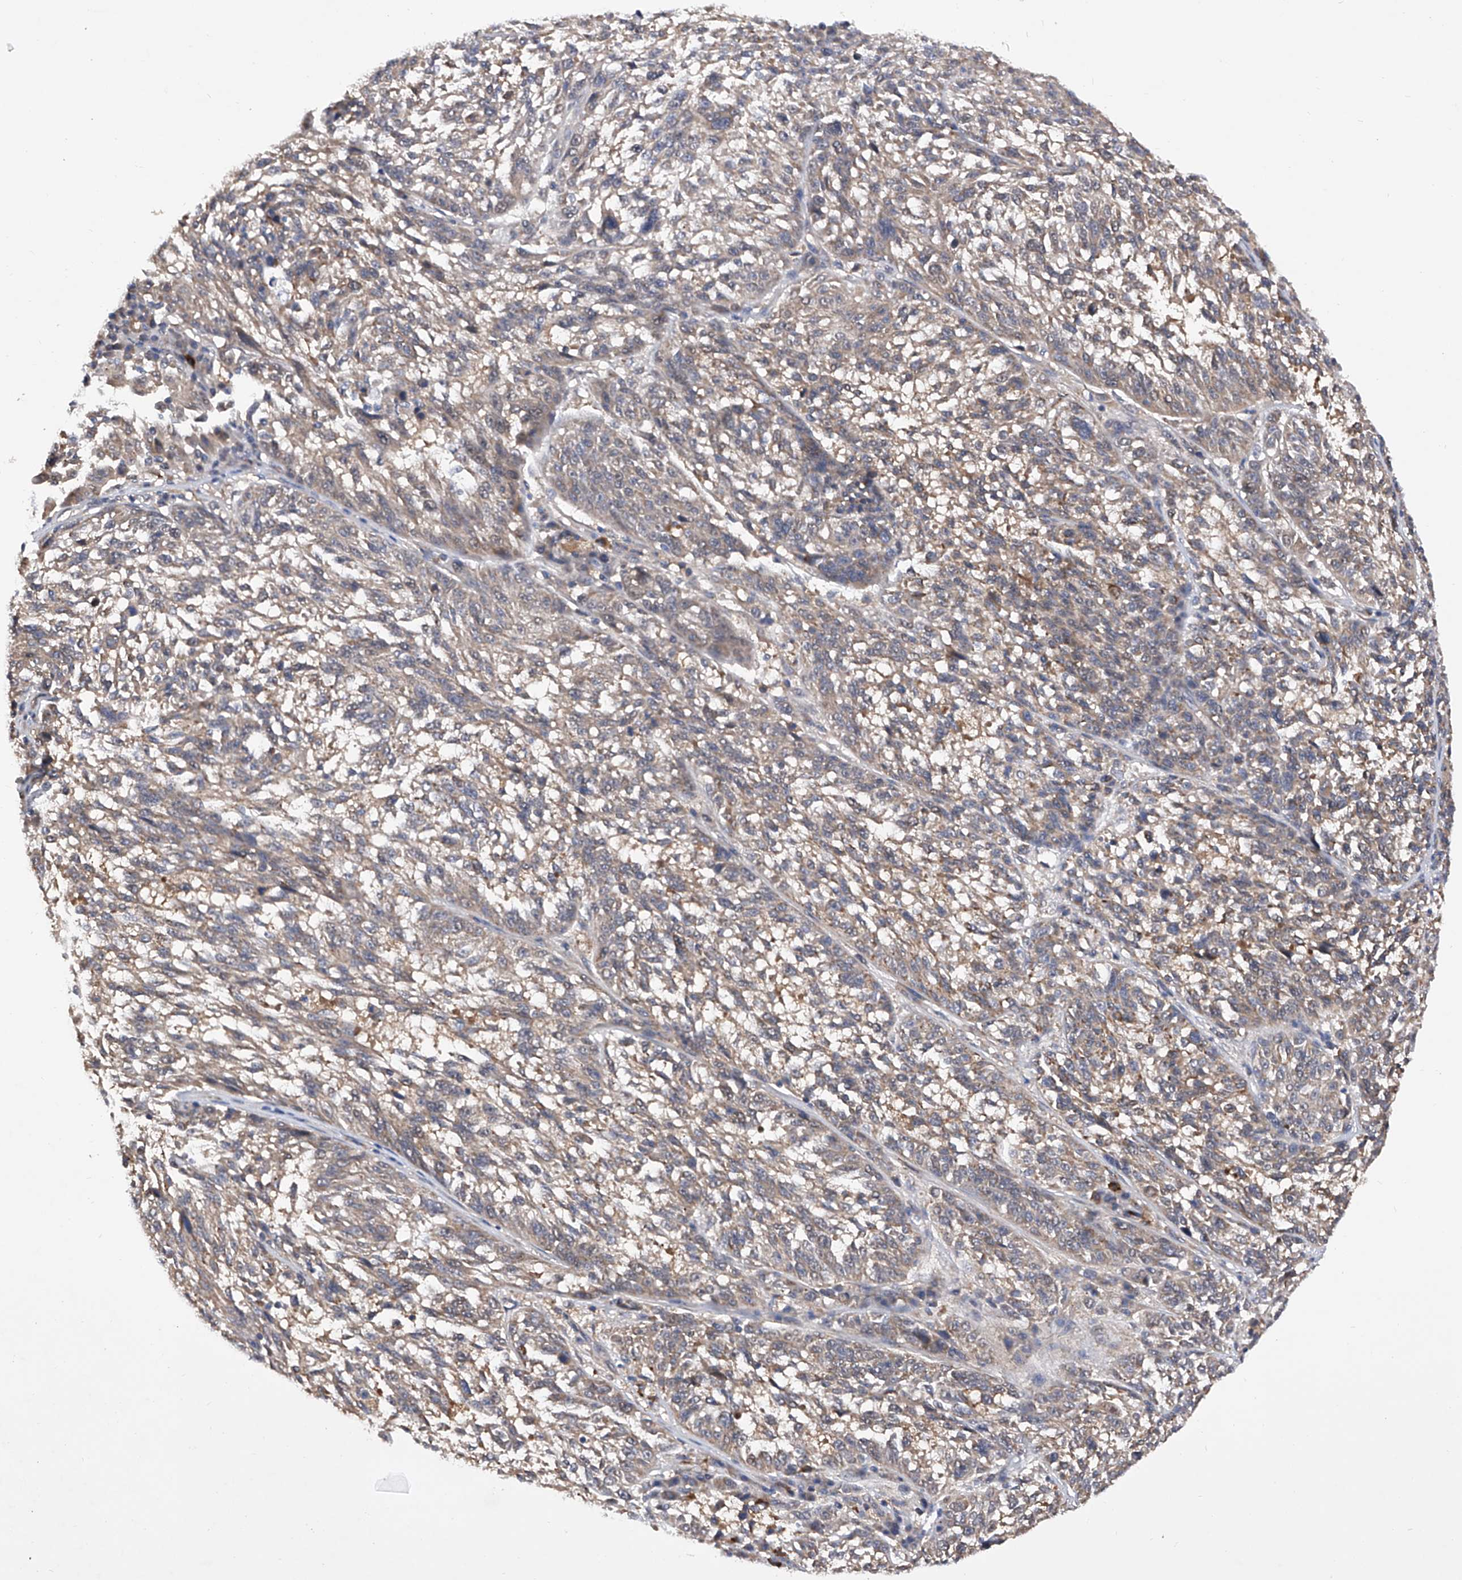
{"staining": {"intensity": "weak", "quantity": "25%-75%", "location": "cytoplasmic/membranous"}, "tissue": "melanoma", "cell_type": "Tumor cells", "image_type": "cancer", "snomed": [{"axis": "morphology", "description": "Malignant melanoma, NOS"}, {"axis": "topography", "description": "Skin"}], "caption": "A high-resolution micrograph shows immunohistochemistry staining of malignant melanoma, which reveals weak cytoplasmic/membranous positivity in about 25%-75% of tumor cells. Using DAB (brown) and hematoxylin (blue) stains, captured at high magnification using brightfield microscopy.", "gene": "USP45", "patient": {"sex": "male", "age": 53}}